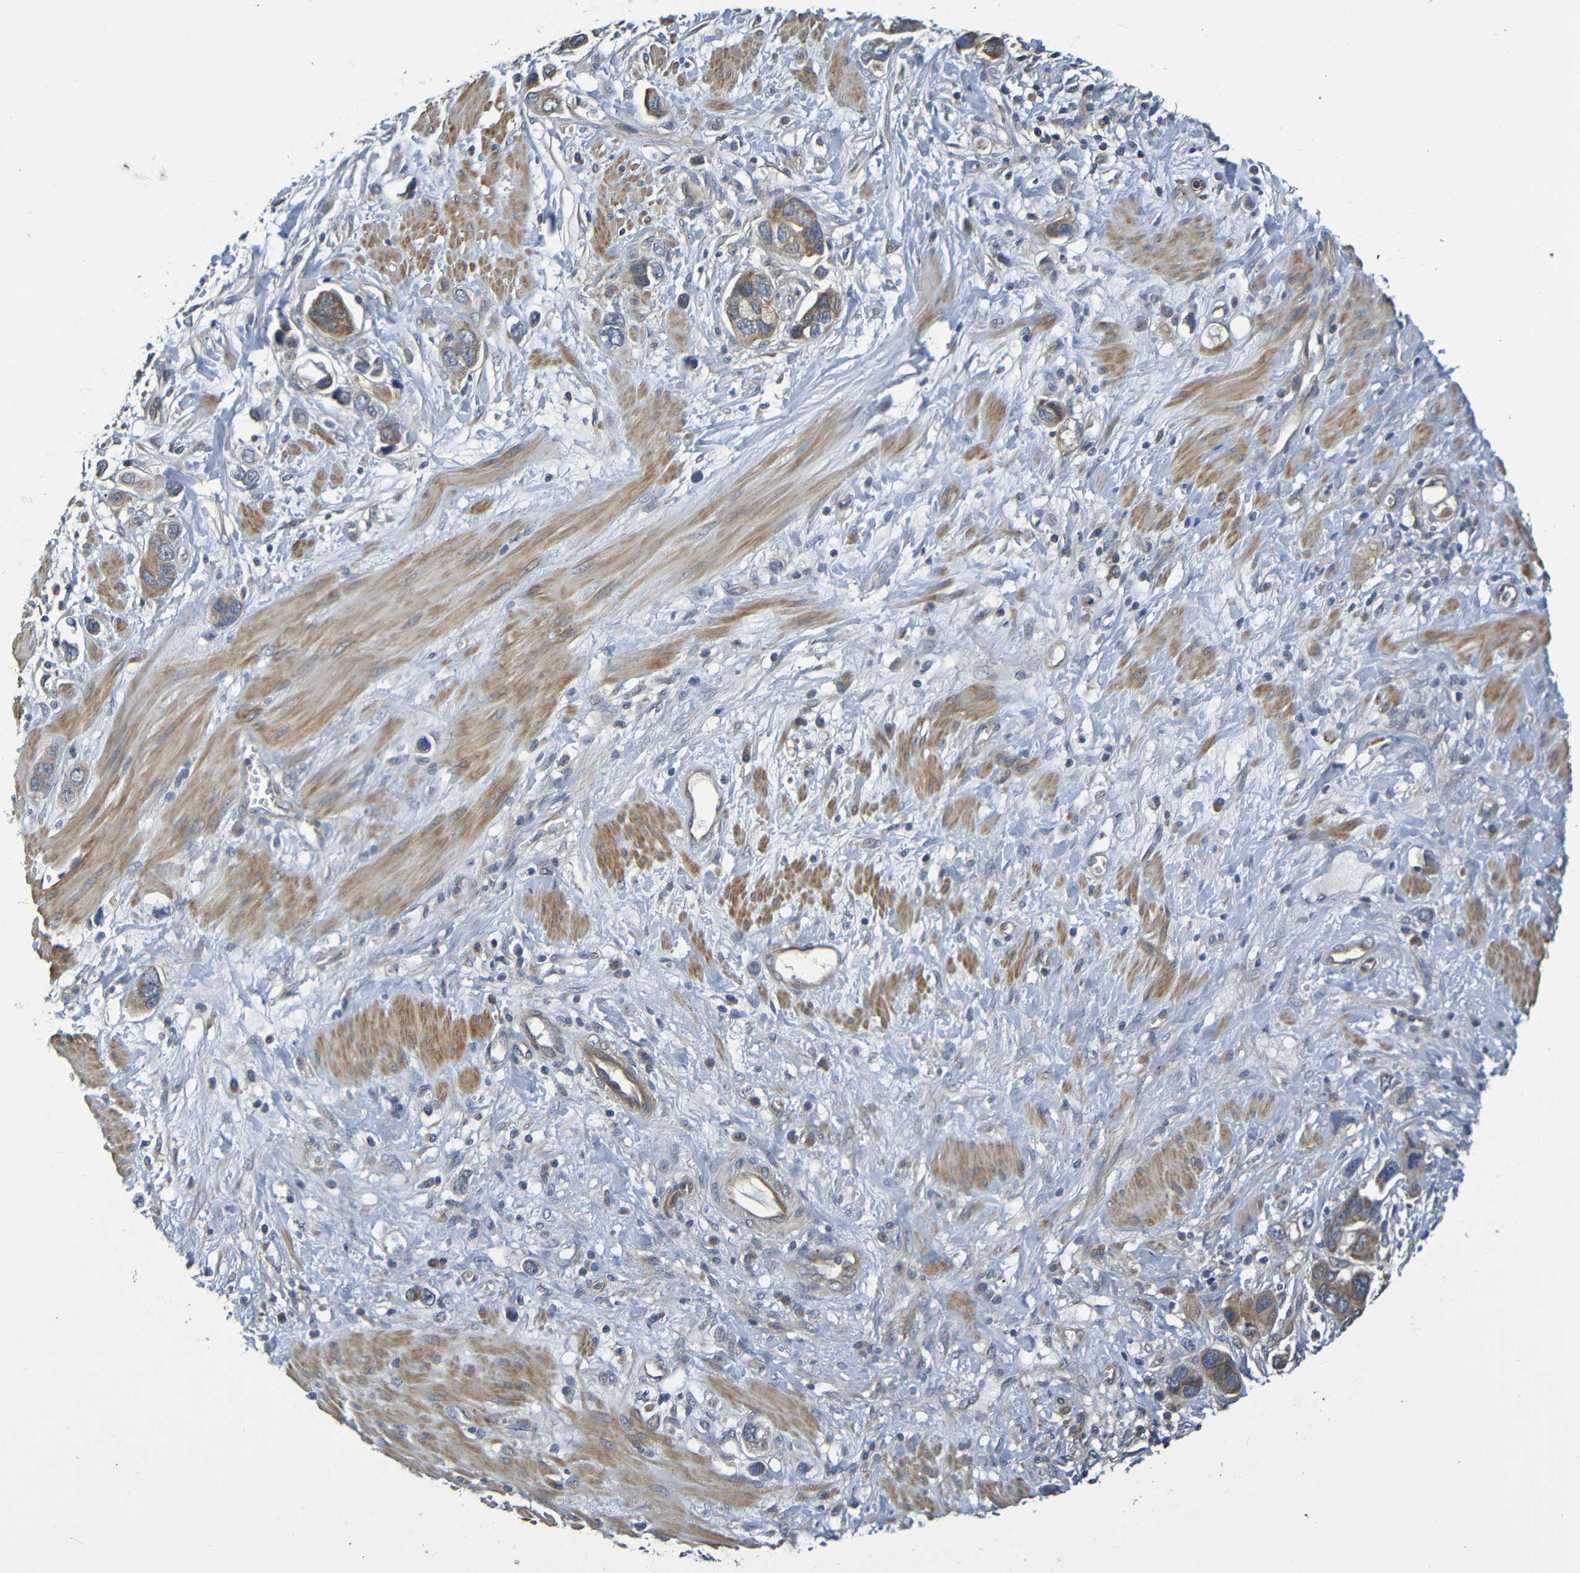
{"staining": {"intensity": "moderate", "quantity": ">75%", "location": "cytoplasmic/membranous"}, "tissue": "stomach cancer", "cell_type": "Tumor cells", "image_type": "cancer", "snomed": [{"axis": "morphology", "description": "Adenocarcinoma, NOS"}, {"axis": "topography", "description": "Stomach, lower"}], "caption": "Immunohistochemistry micrograph of stomach adenocarcinoma stained for a protein (brown), which displays medium levels of moderate cytoplasmic/membranous expression in approximately >75% of tumor cells.", "gene": "CYP4F2", "patient": {"sex": "female", "age": 93}}